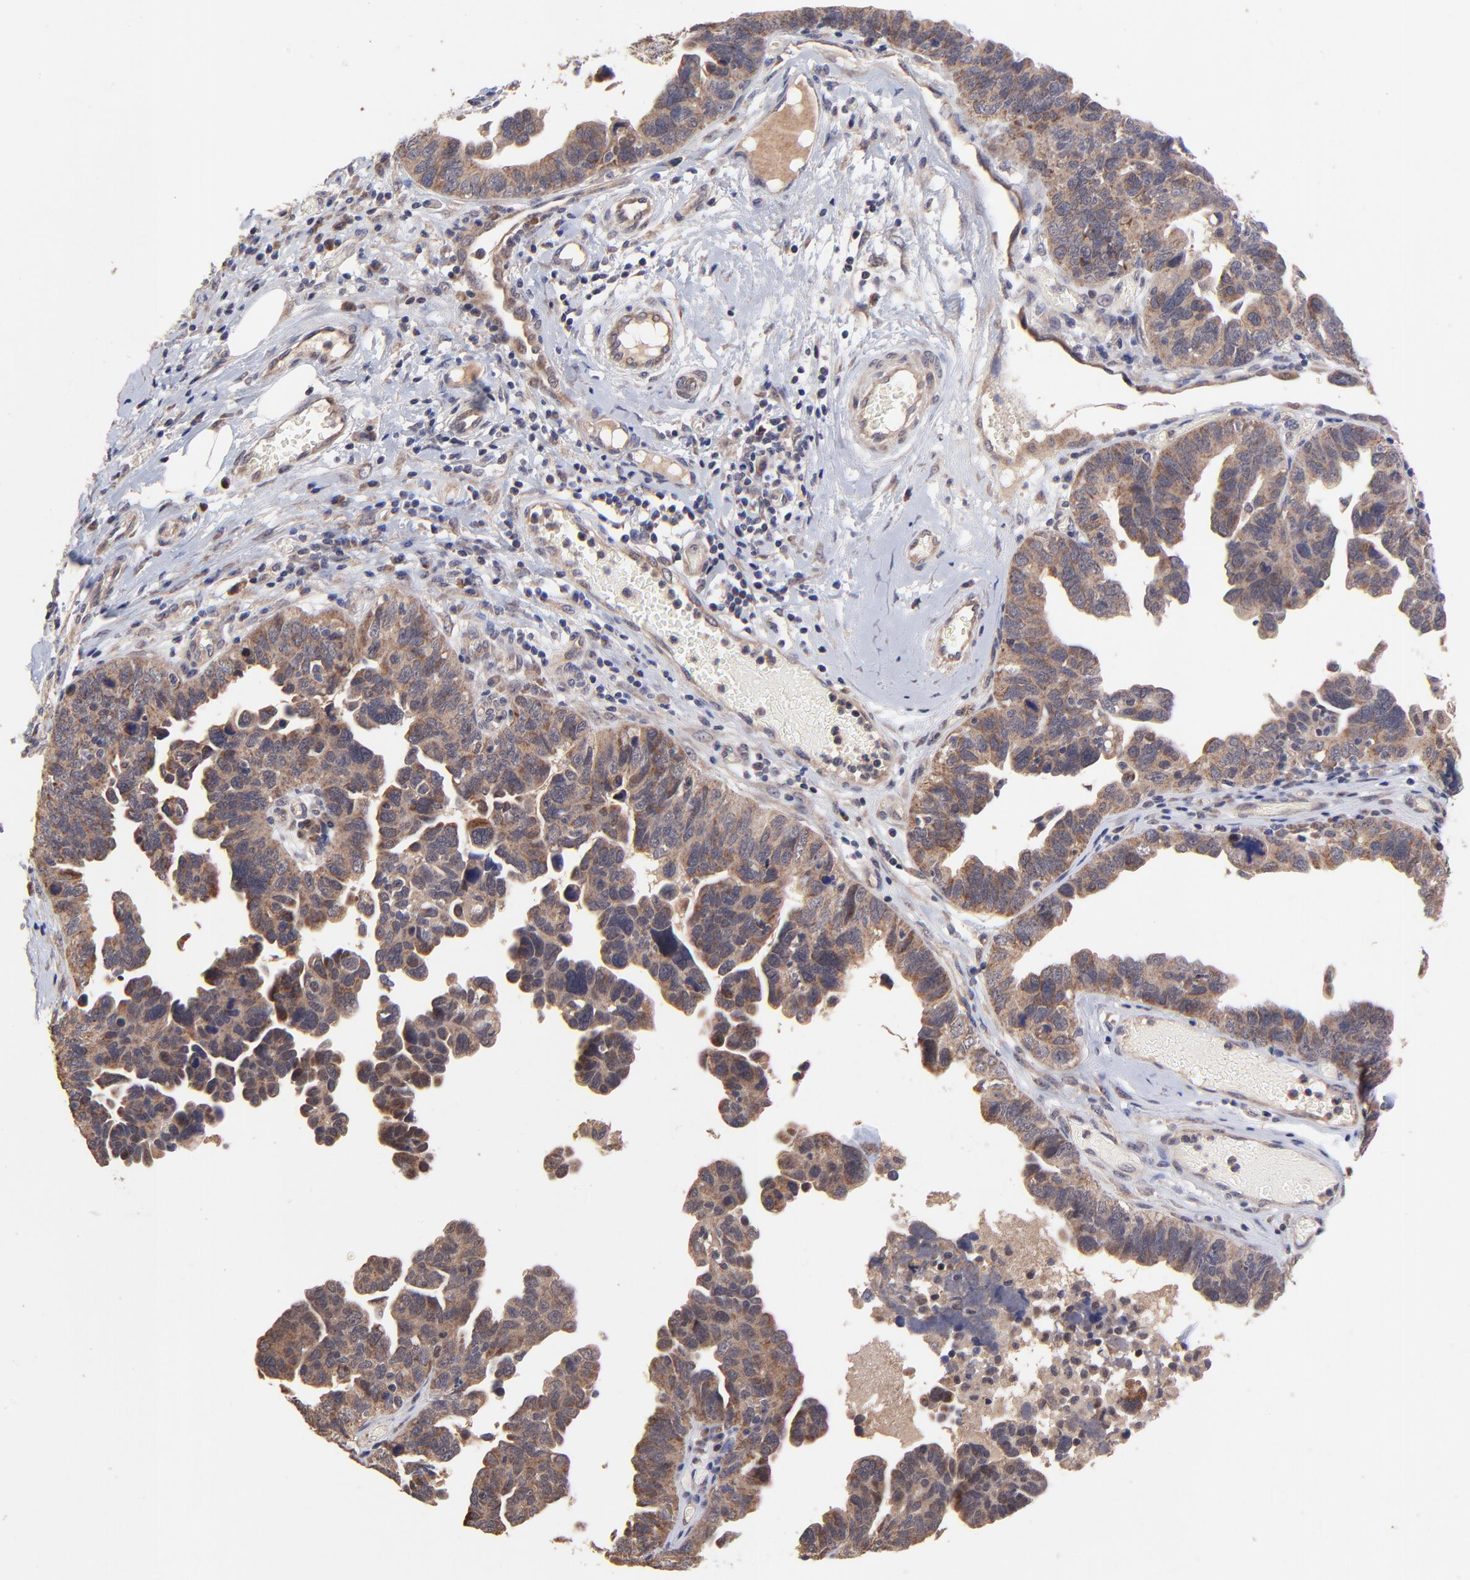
{"staining": {"intensity": "moderate", "quantity": ">75%", "location": "cytoplasmic/membranous"}, "tissue": "ovarian cancer", "cell_type": "Tumor cells", "image_type": "cancer", "snomed": [{"axis": "morphology", "description": "Cystadenocarcinoma, serous, NOS"}, {"axis": "topography", "description": "Ovary"}], "caption": "This photomicrograph shows ovarian serous cystadenocarcinoma stained with immunohistochemistry to label a protein in brown. The cytoplasmic/membranous of tumor cells show moderate positivity for the protein. Nuclei are counter-stained blue.", "gene": "BAIAP2L2", "patient": {"sex": "female", "age": 64}}